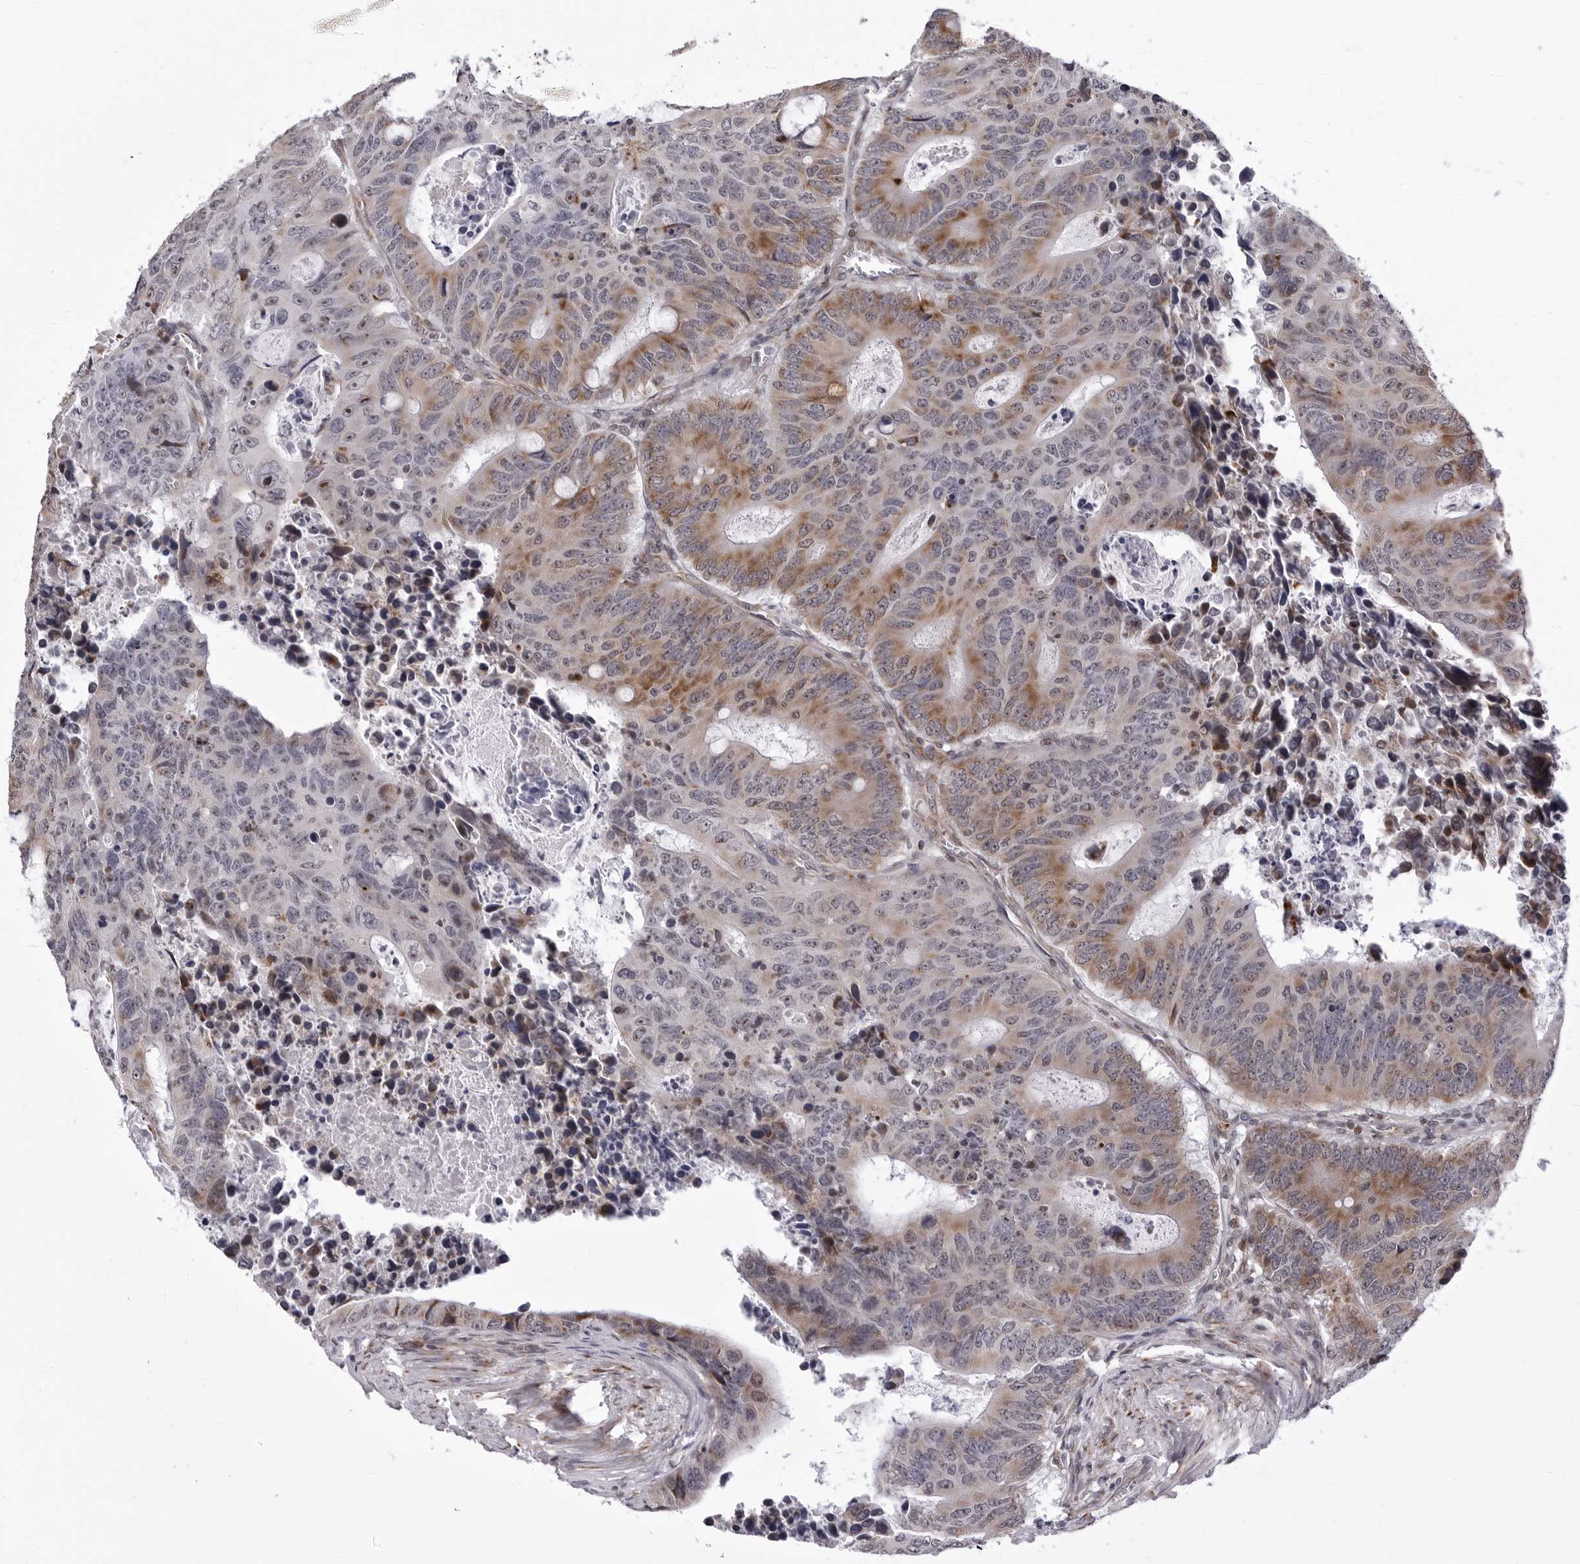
{"staining": {"intensity": "moderate", "quantity": "25%-75%", "location": "cytoplasmic/membranous,nuclear"}, "tissue": "colorectal cancer", "cell_type": "Tumor cells", "image_type": "cancer", "snomed": [{"axis": "morphology", "description": "Adenocarcinoma, NOS"}, {"axis": "topography", "description": "Colon"}], "caption": "Protein expression by IHC displays moderate cytoplasmic/membranous and nuclear expression in approximately 25%-75% of tumor cells in colorectal cancer.", "gene": "CDK20", "patient": {"sex": "male", "age": 87}}